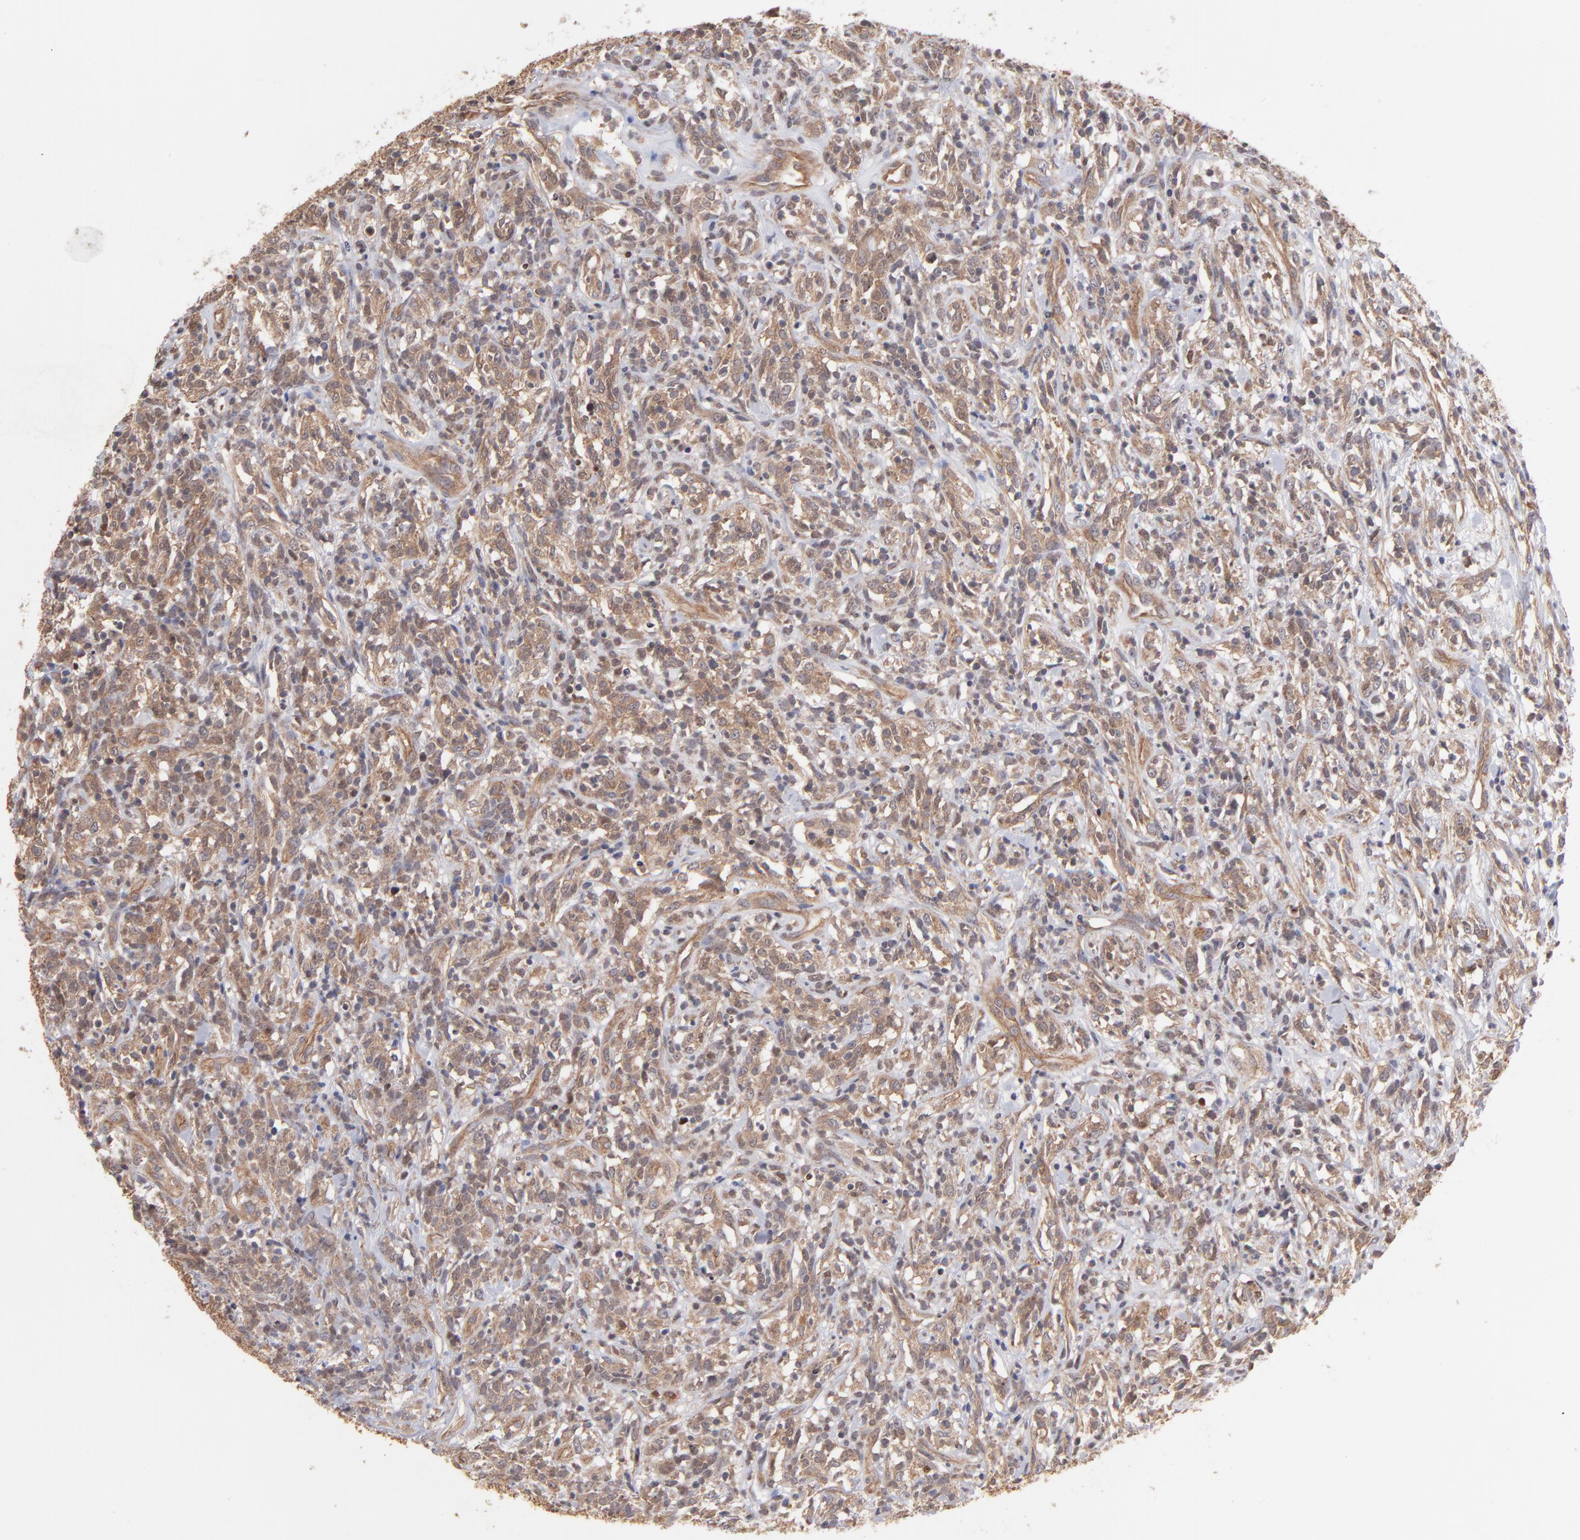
{"staining": {"intensity": "moderate", "quantity": ">75%", "location": "cytoplasmic/membranous"}, "tissue": "lymphoma", "cell_type": "Tumor cells", "image_type": "cancer", "snomed": [{"axis": "morphology", "description": "Malignant lymphoma, non-Hodgkin's type, High grade"}, {"axis": "topography", "description": "Lymph node"}], "caption": "Immunohistochemistry (IHC) photomicrograph of human malignant lymphoma, non-Hodgkin's type (high-grade) stained for a protein (brown), which reveals medium levels of moderate cytoplasmic/membranous staining in about >75% of tumor cells.", "gene": "STAP2", "patient": {"sex": "female", "age": 73}}